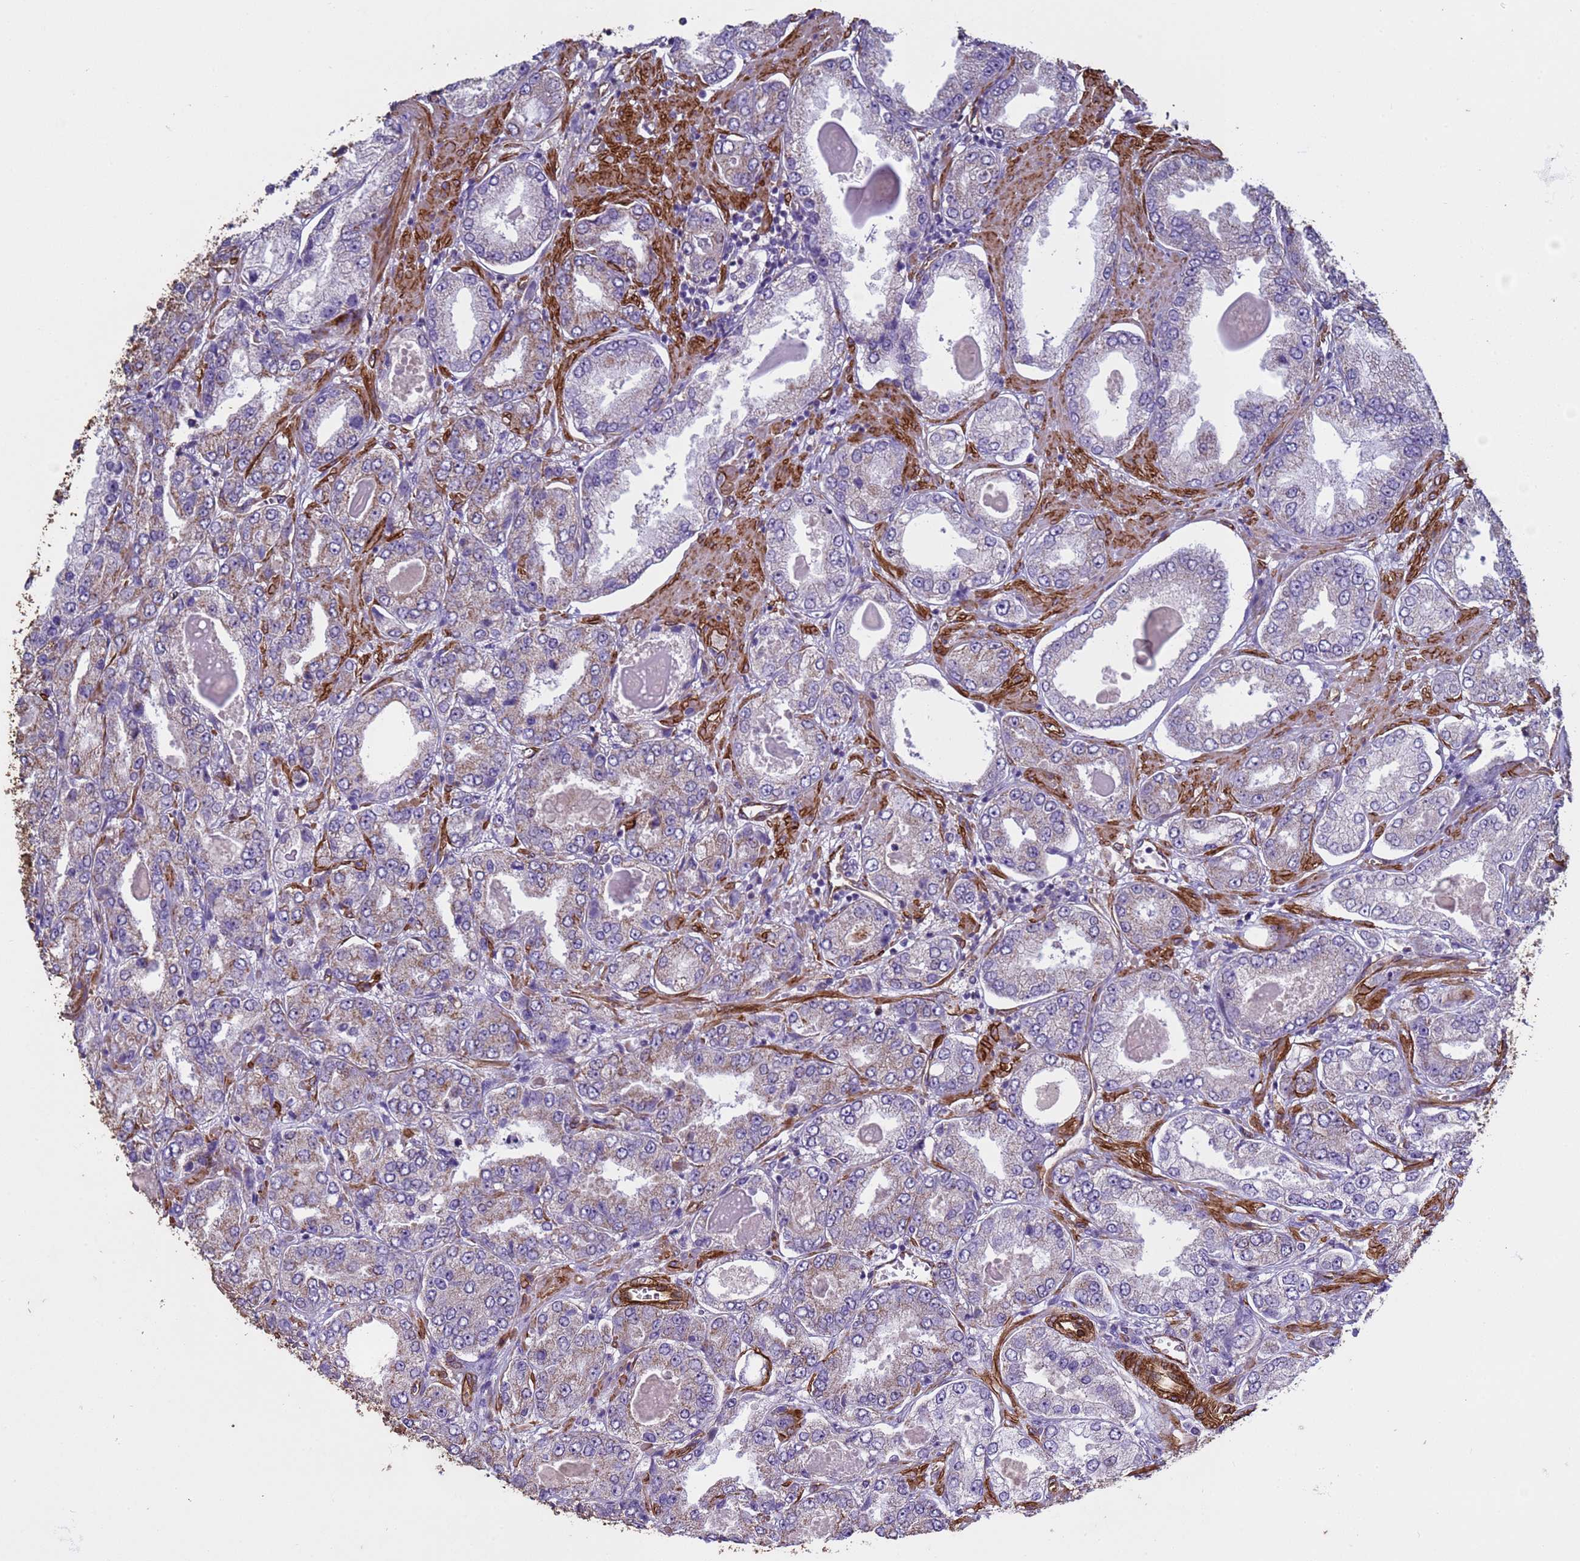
{"staining": {"intensity": "negative", "quantity": "none", "location": "none"}, "tissue": "prostate cancer", "cell_type": "Tumor cells", "image_type": "cancer", "snomed": [{"axis": "morphology", "description": "Adenocarcinoma, High grade"}, {"axis": "topography", "description": "Prostate"}], "caption": "Protein analysis of prostate cancer (high-grade adenocarcinoma) demonstrates no significant positivity in tumor cells. Brightfield microscopy of immunohistochemistry (IHC) stained with DAB (brown) and hematoxylin (blue), captured at high magnification.", "gene": "GASK1A", "patient": {"sex": "male", "age": 68}}